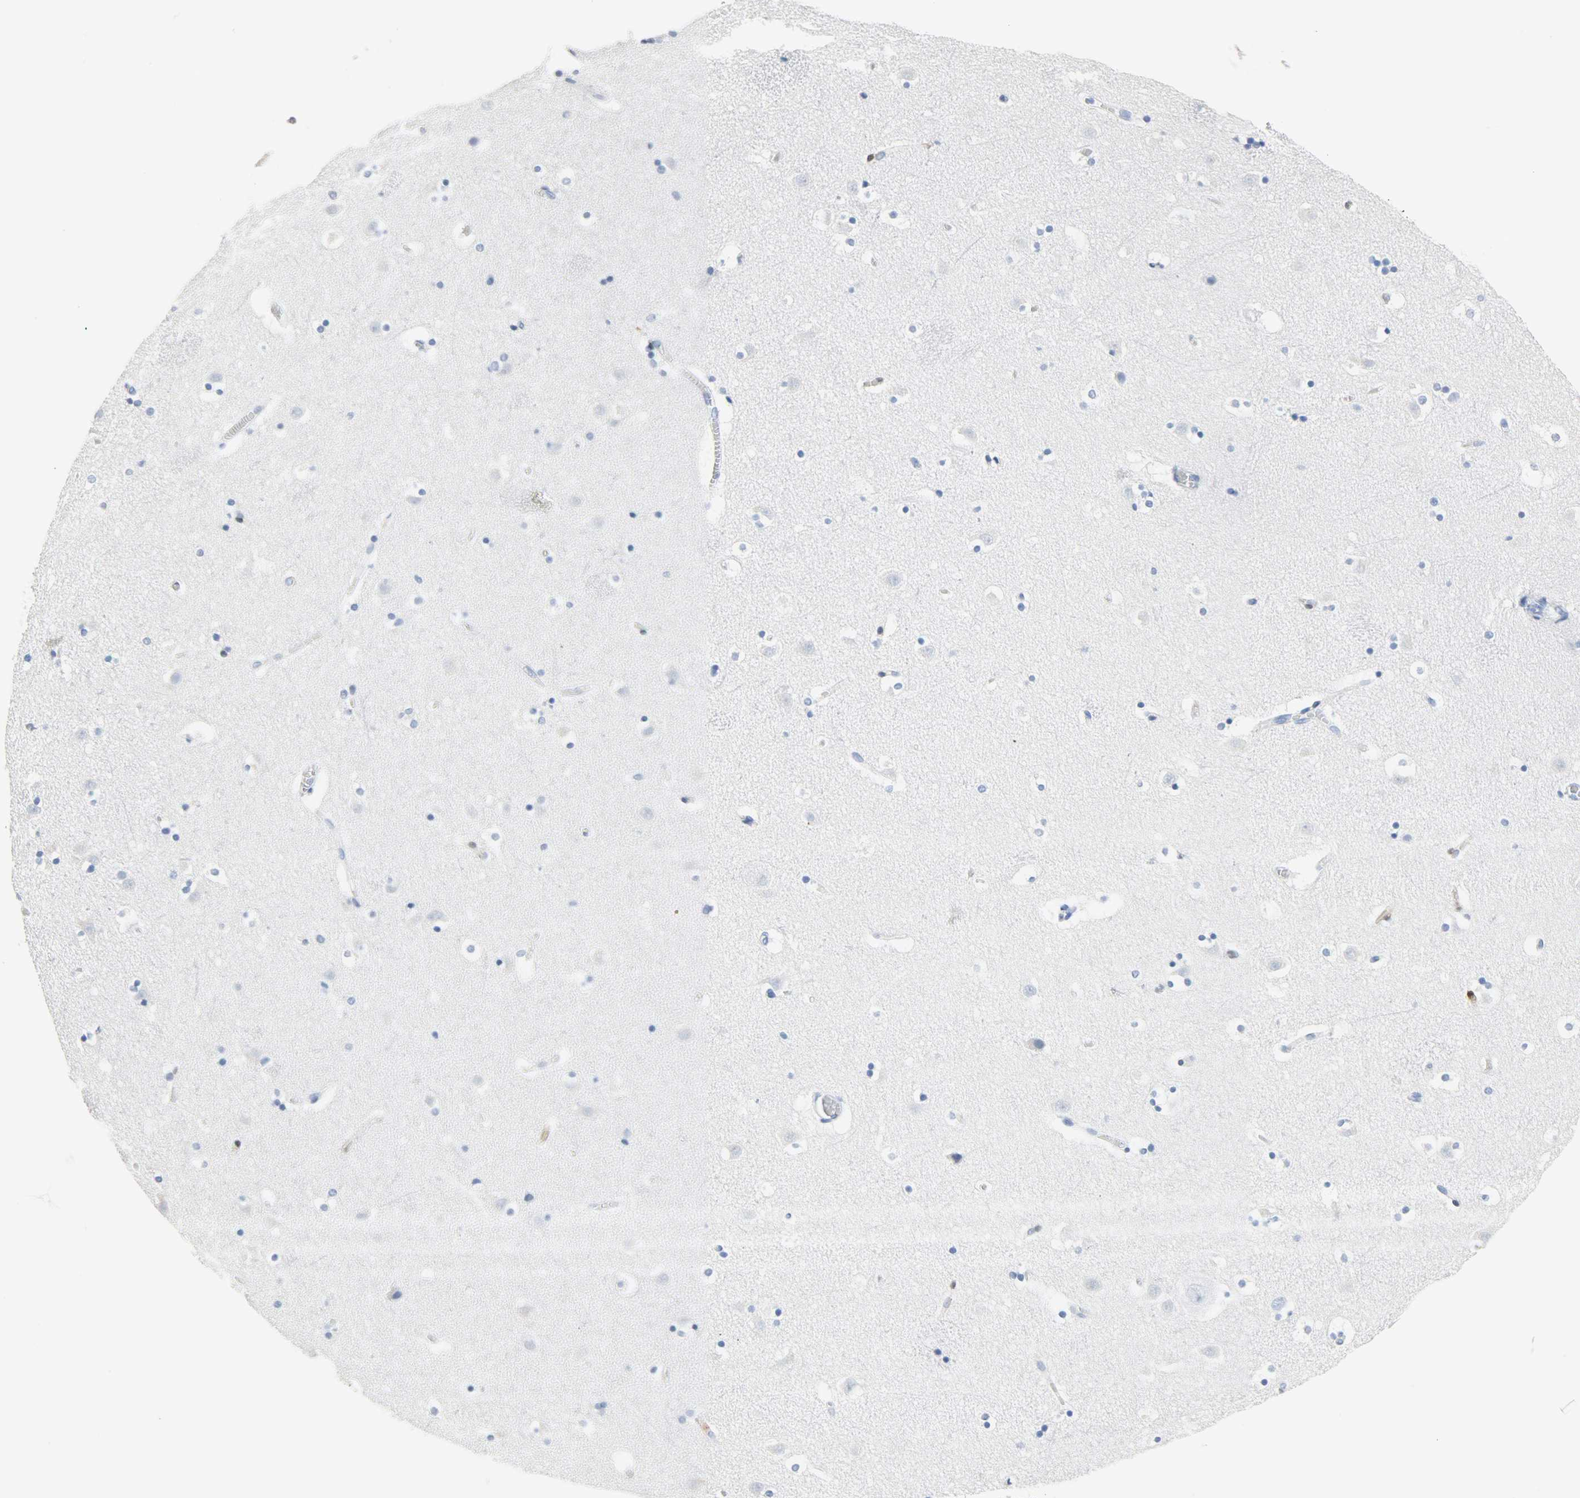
{"staining": {"intensity": "weak", "quantity": "<25%", "location": "cytoplasmic/membranous"}, "tissue": "caudate", "cell_type": "Glial cells", "image_type": "normal", "snomed": [{"axis": "morphology", "description": "Normal tissue, NOS"}, {"axis": "topography", "description": "Lateral ventricle wall"}], "caption": "A high-resolution micrograph shows IHC staining of benign caudate, which shows no significant staining in glial cells. (DAB IHC visualized using brightfield microscopy, high magnification).", "gene": "CA3", "patient": {"sex": "male", "age": 45}}